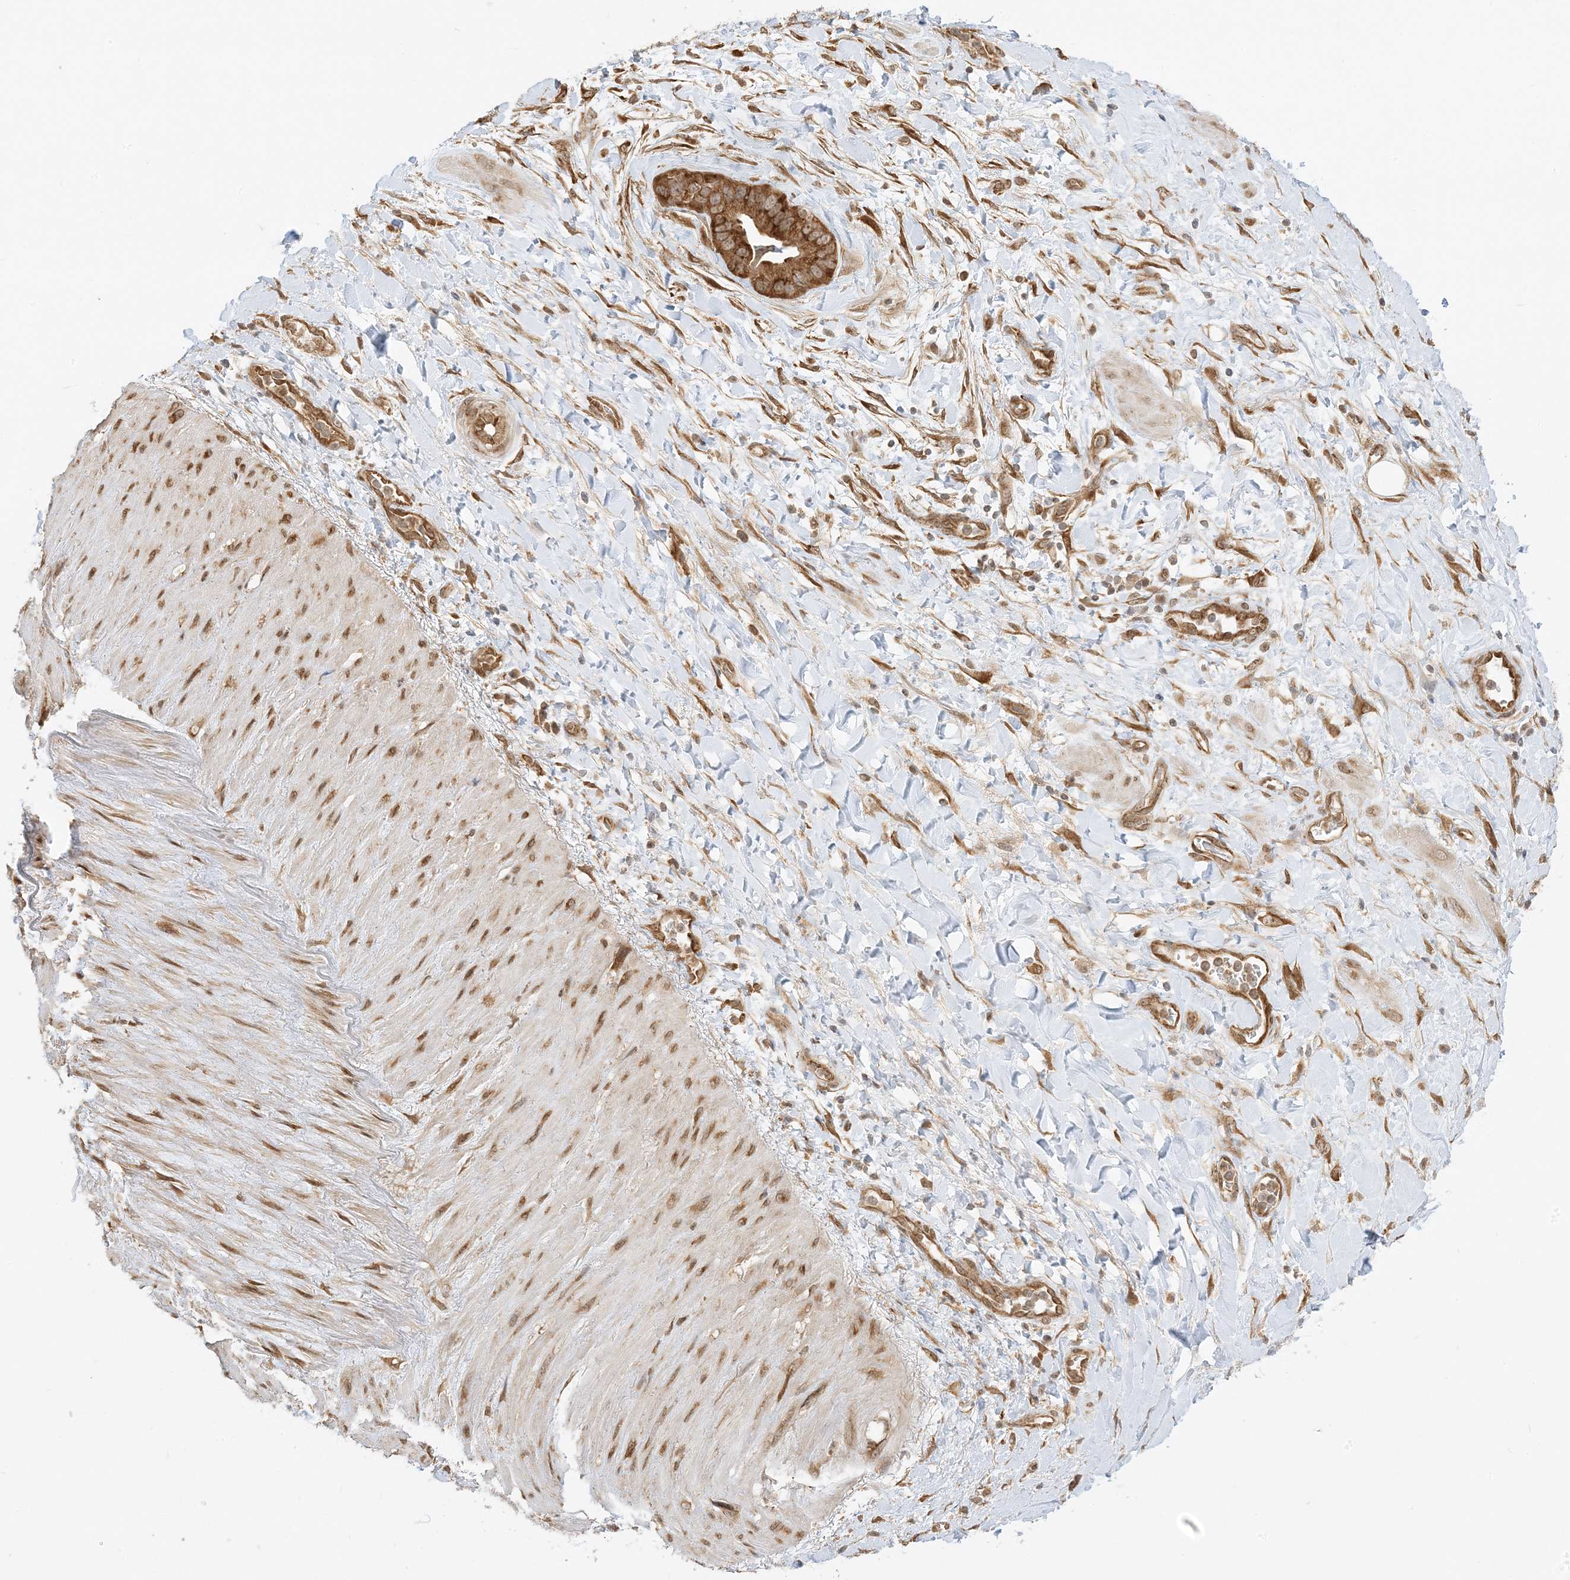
{"staining": {"intensity": "moderate", "quantity": ">75%", "location": "cytoplasmic/membranous"}, "tissue": "soft tissue", "cell_type": "Fibroblasts", "image_type": "normal", "snomed": [{"axis": "morphology", "description": "Normal tissue, NOS"}, {"axis": "morphology", "description": "Adenocarcinoma, NOS"}, {"axis": "topography", "description": "Pancreas"}, {"axis": "topography", "description": "Peripheral nerve tissue"}], "caption": "An image of soft tissue stained for a protein demonstrates moderate cytoplasmic/membranous brown staining in fibroblasts.", "gene": "UBAP2L", "patient": {"sex": "male", "age": 59}}